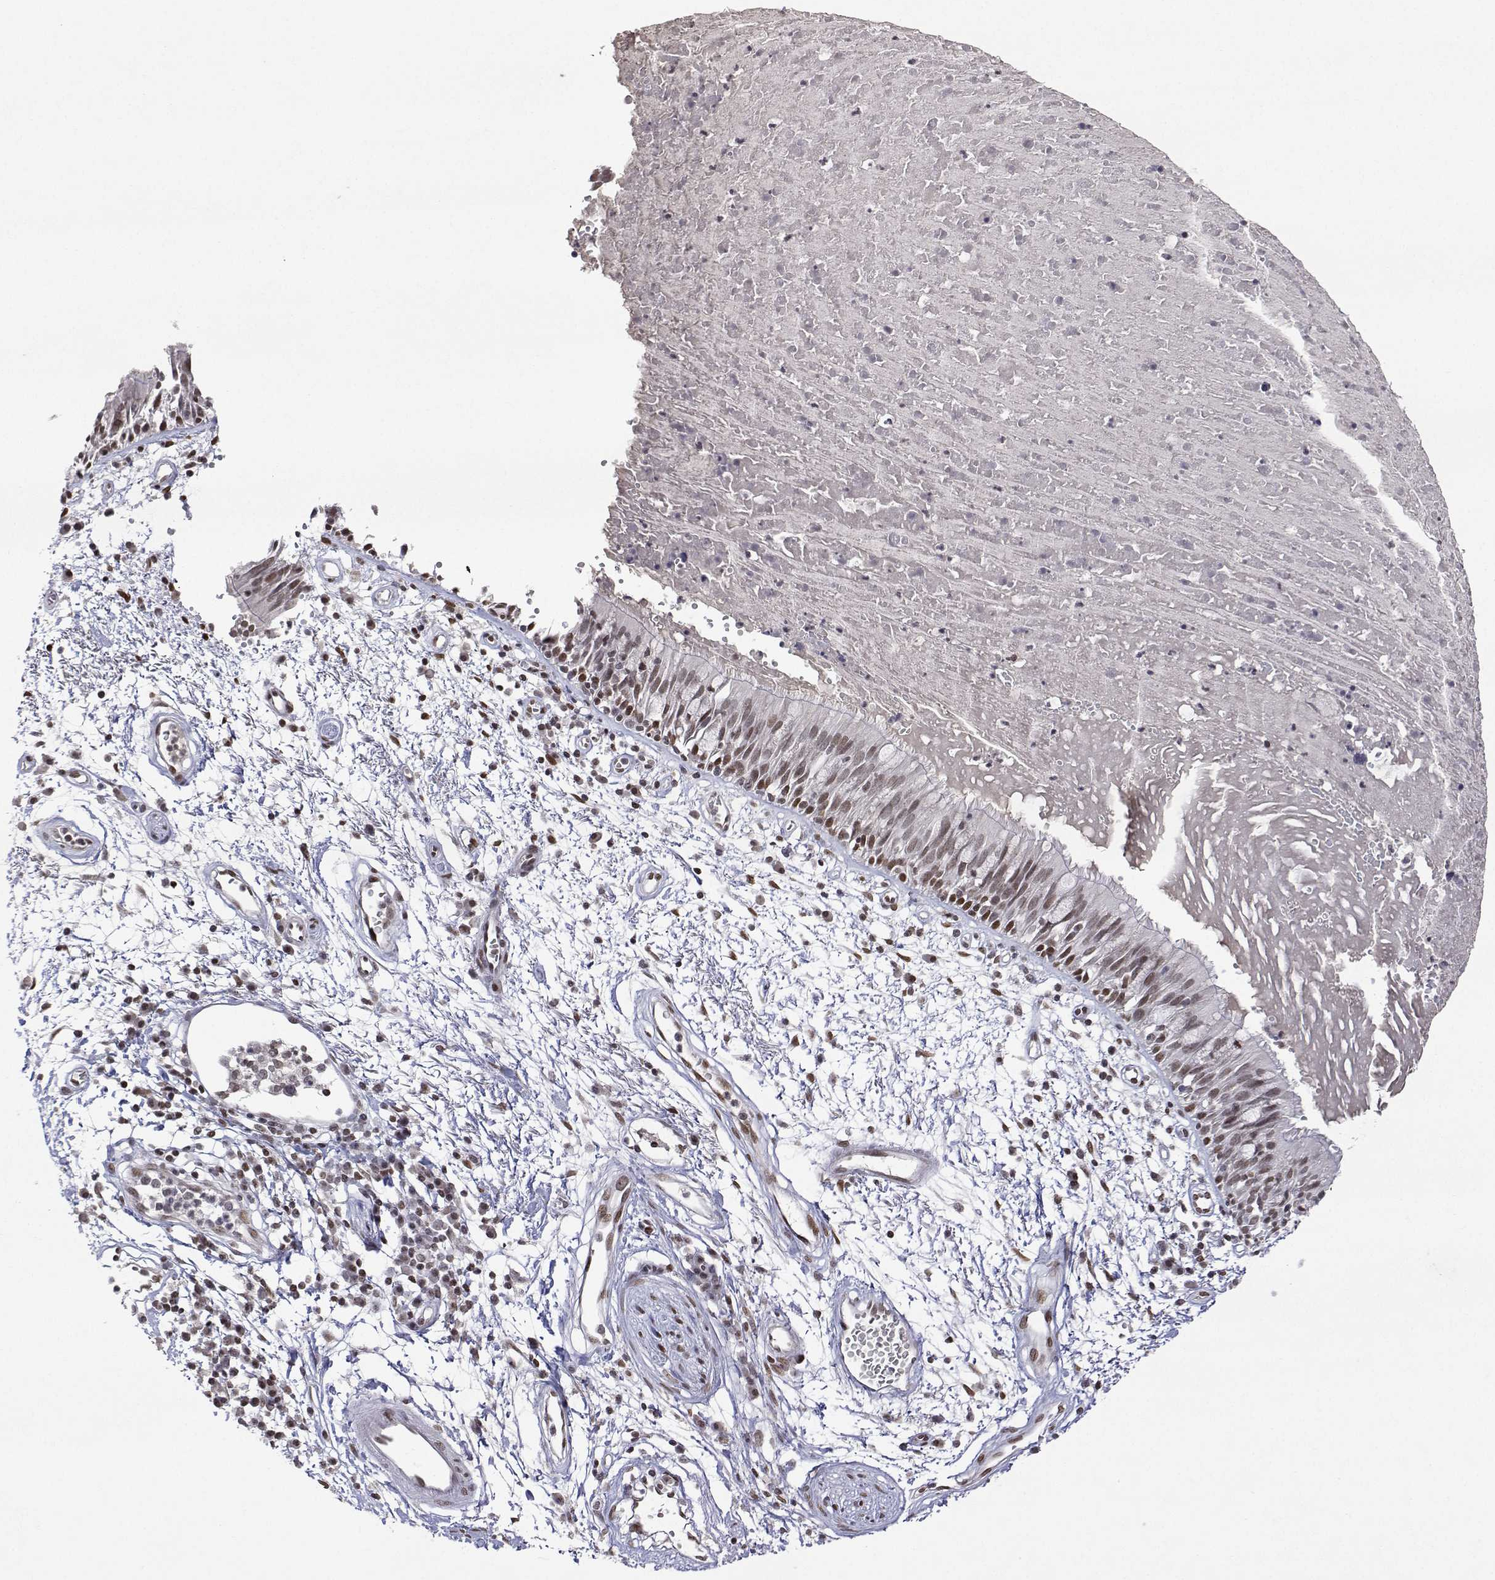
{"staining": {"intensity": "moderate", "quantity": "25%-75%", "location": "nuclear"}, "tissue": "bronchus", "cell_type": "Respiratory epithelial cells", "image_type": "normal", "snomed": [{"axis": "morphology", "description": "Normal tissue, NOS"}, {"axis": "morphology", "description": "Squamous cell carcinoma, NOS"}, {"axis": "topography", "description": "Cartilage tissue"}, {"axis": "topography", "description": "Bronchus"}, {"axis": "topography", "description": "Lung"}], "caption": "Brown immunohistochemical staining in normal human bronchus shows moderate nuclear staining in about 25%-75% of respiratory epithelial cells.", "gene": "XPC", "patient": {"sex": "male", "age": 66}}